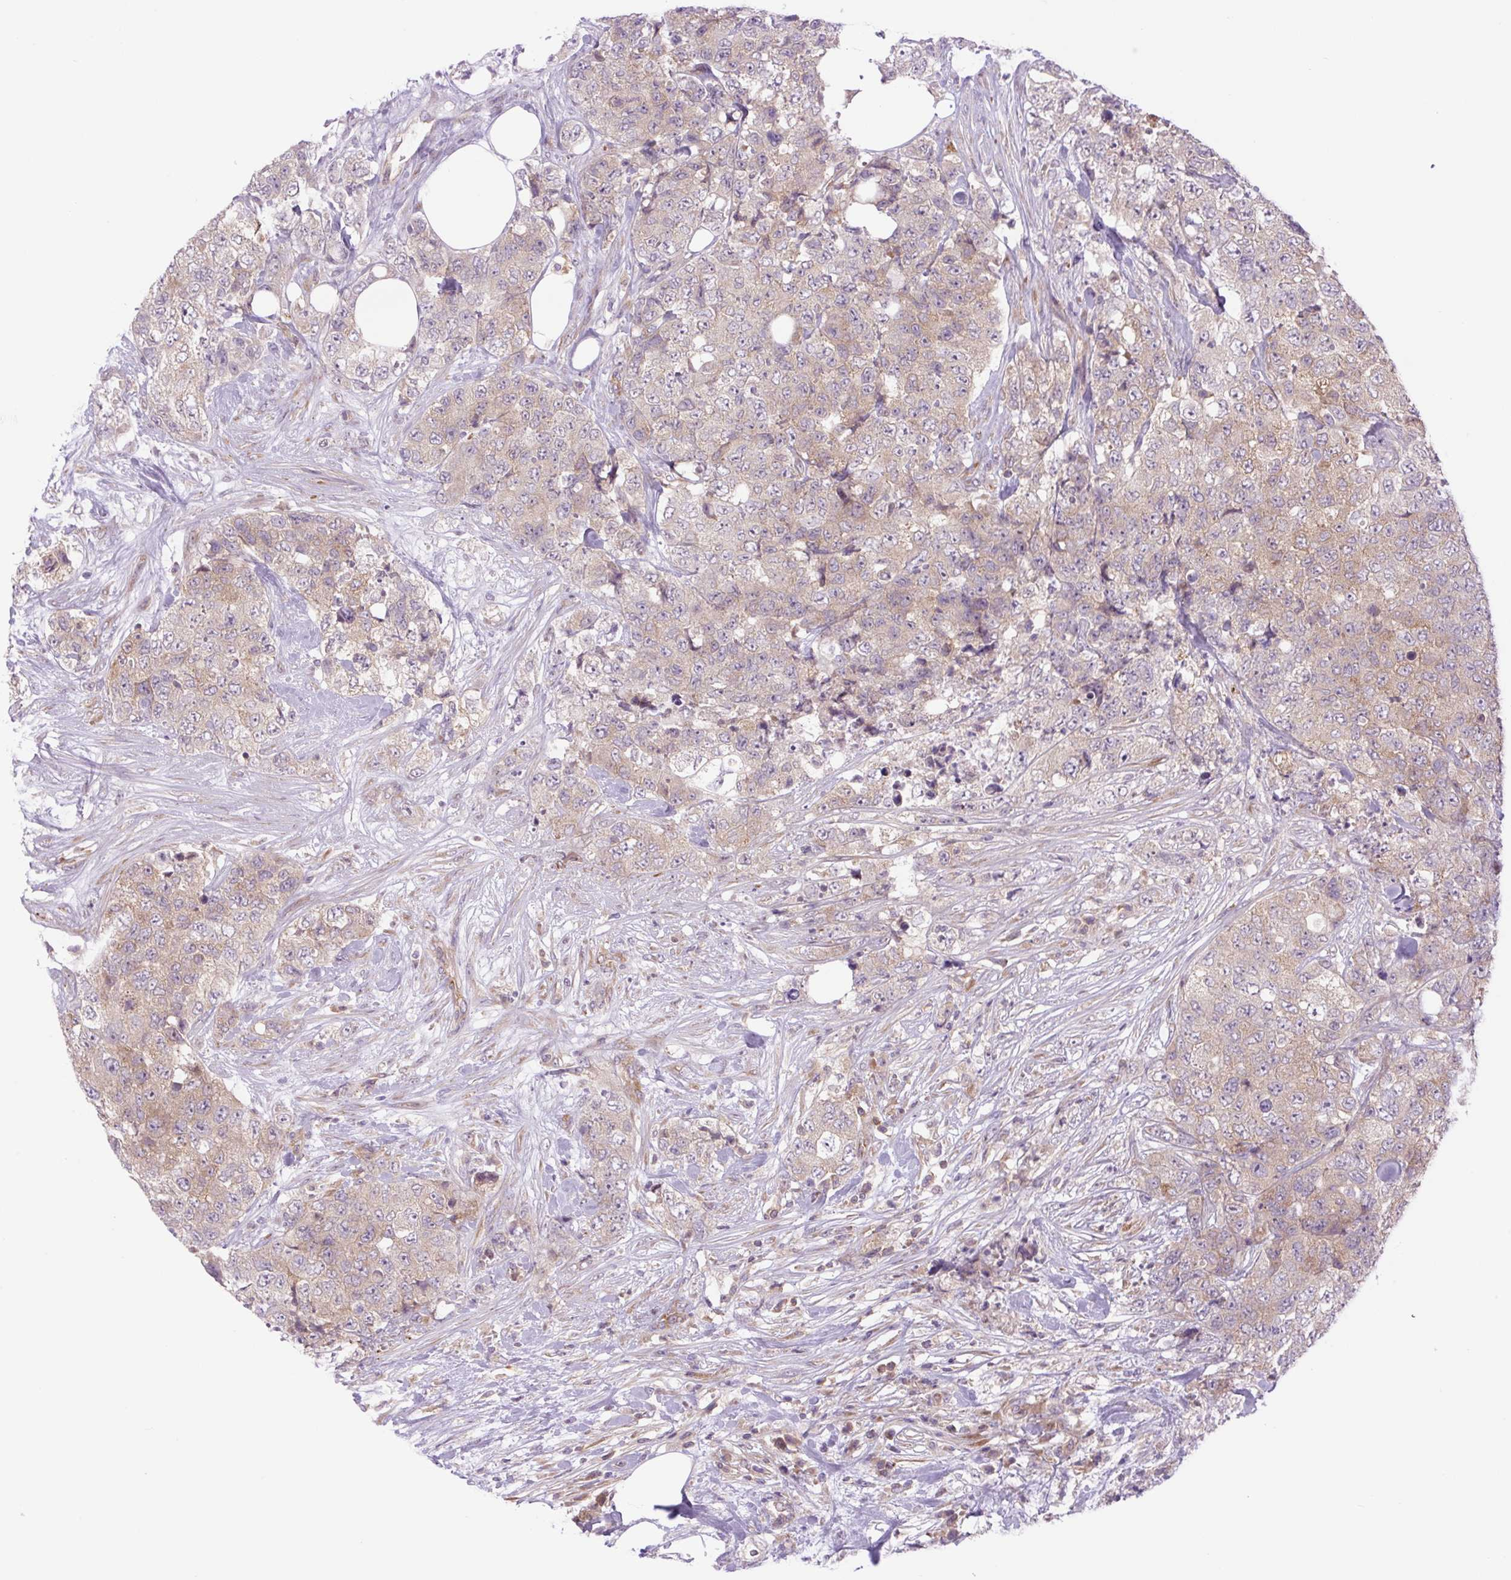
{"staining": {"intensity": "weak", "quantity": ">75%", "location": "cytoplasmic/membranous"}, "tissue": "urothelial cancer", "cell_type": "Tumor cells", "image_type": "cancer", "snomed": [{"axis": "morphology", "description": "Urothelial carcinoma, High grade"}, {"axis": "topography", "description": "Urinary bladder"}], "caption": "Immunohistochemical staining of human urothelial carcinoma (high-grade) demonstrates low levels of weak cytoplasmic/membranous protein expression in about >75% of tumor cells. The staining is performed using DAB (3,3'-diaminobenzidine) brown chromogen to label protein expression. The nuclei are counter-stained blue using hematoxylin.", "gene": "MINK1", "patient": {"sex": "female", "age": 78}}